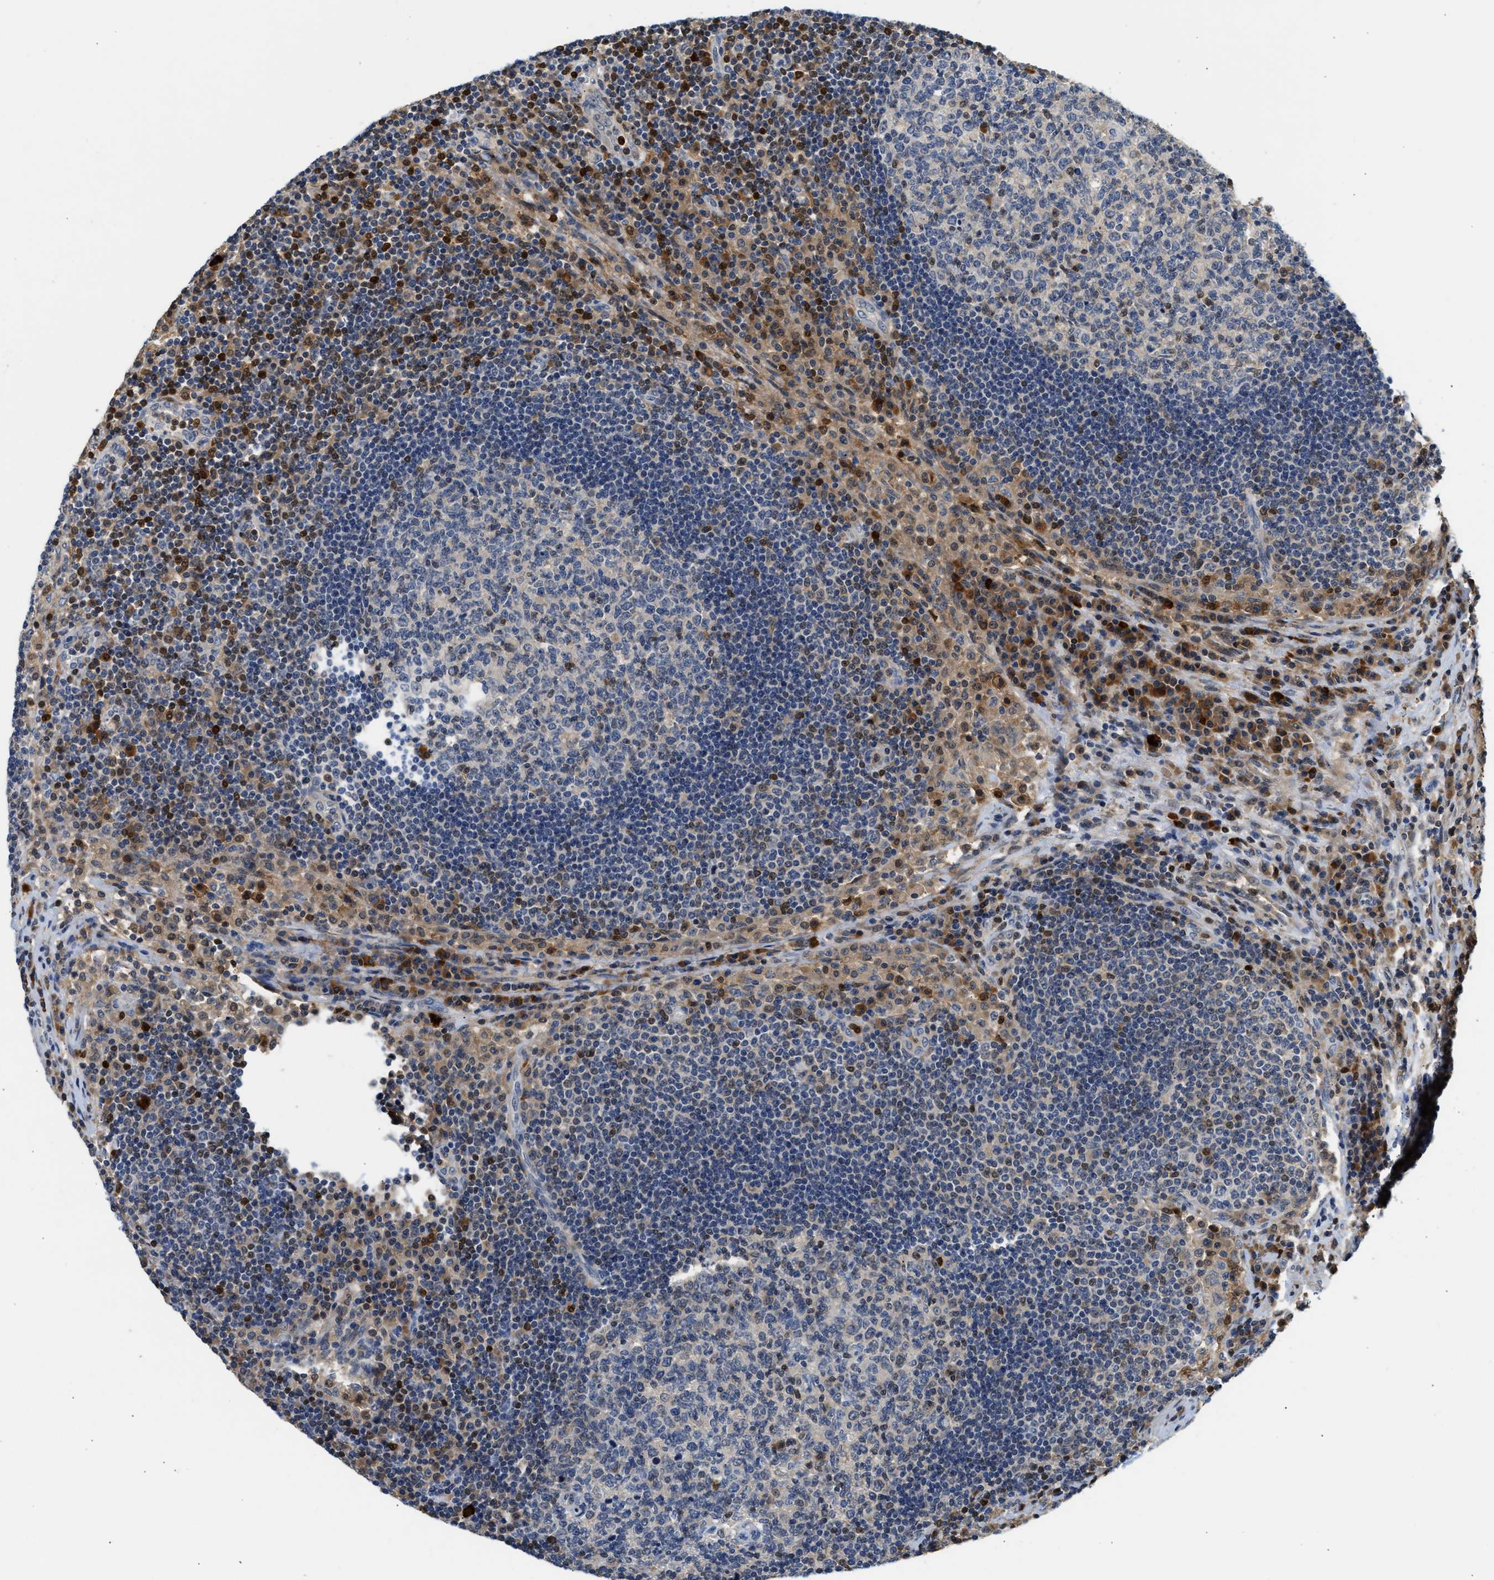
{"staining": {"intensity": "weak", "quantity": "<25%", "location": "nuclear"}, "tissue": "lymph node", "cell_type": "Germinal center cells", "image_type": "normal", "snomed": [{"axis": "morphology", "description": "Normal tissue, NOS"}, {"axis": "topography", "description": "Lymph node"}], "caption": "The image demonstrates no staining of germinal center cells in unremarkable lymph node.", "gene": "SLIT2", "patient": {"sex": "female", "age": 53}}